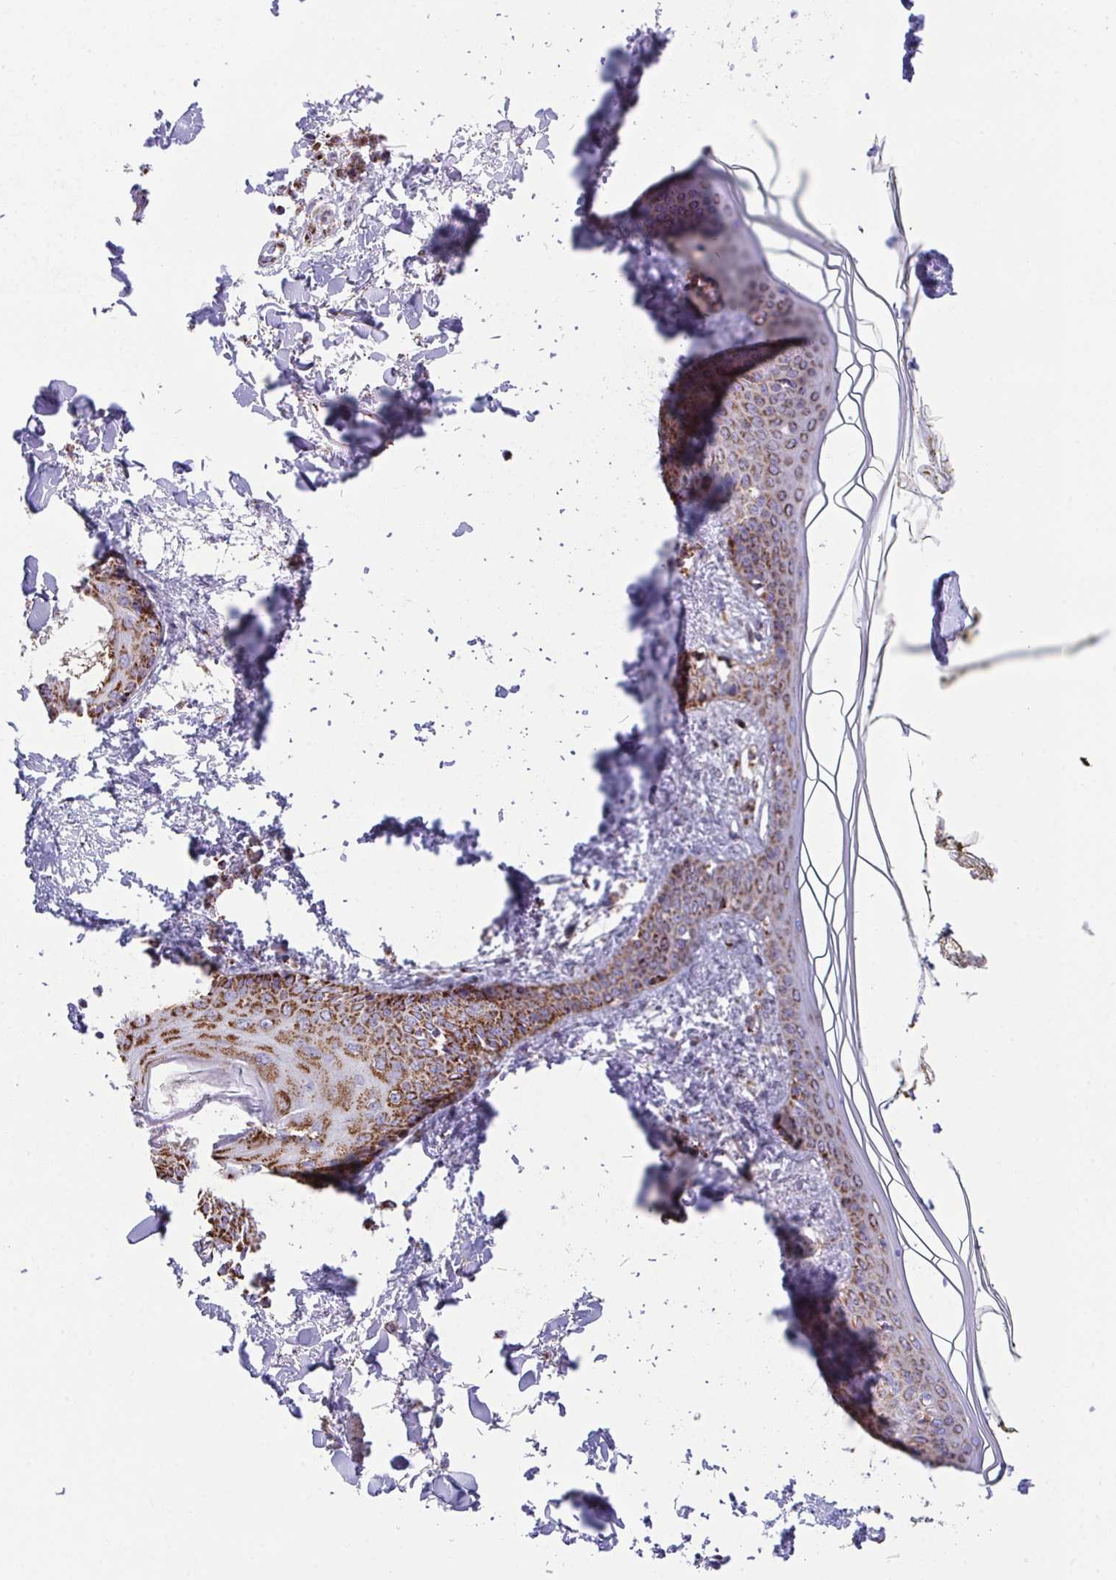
{"staining": {"intensity": "strong", "quantity": "25%-75%", "location": "cytoplasmic/membranous"}, "tissue": "skin", "cell_type": "Fibroblasts", "image_type": "normal", "snomed": [{"axis": "morphology", "description": "Normal tissue, NOS"}, {"axis": "topography", "description": "Skin"}], "caption": "Skin stained with a brown dye exhibits strong cytoplasmic/membranous positive expression in approximately 25%-75% of fibroblasts.", "gene": "PCMTD2", "patient": {"sex": "female", "age": 34}}